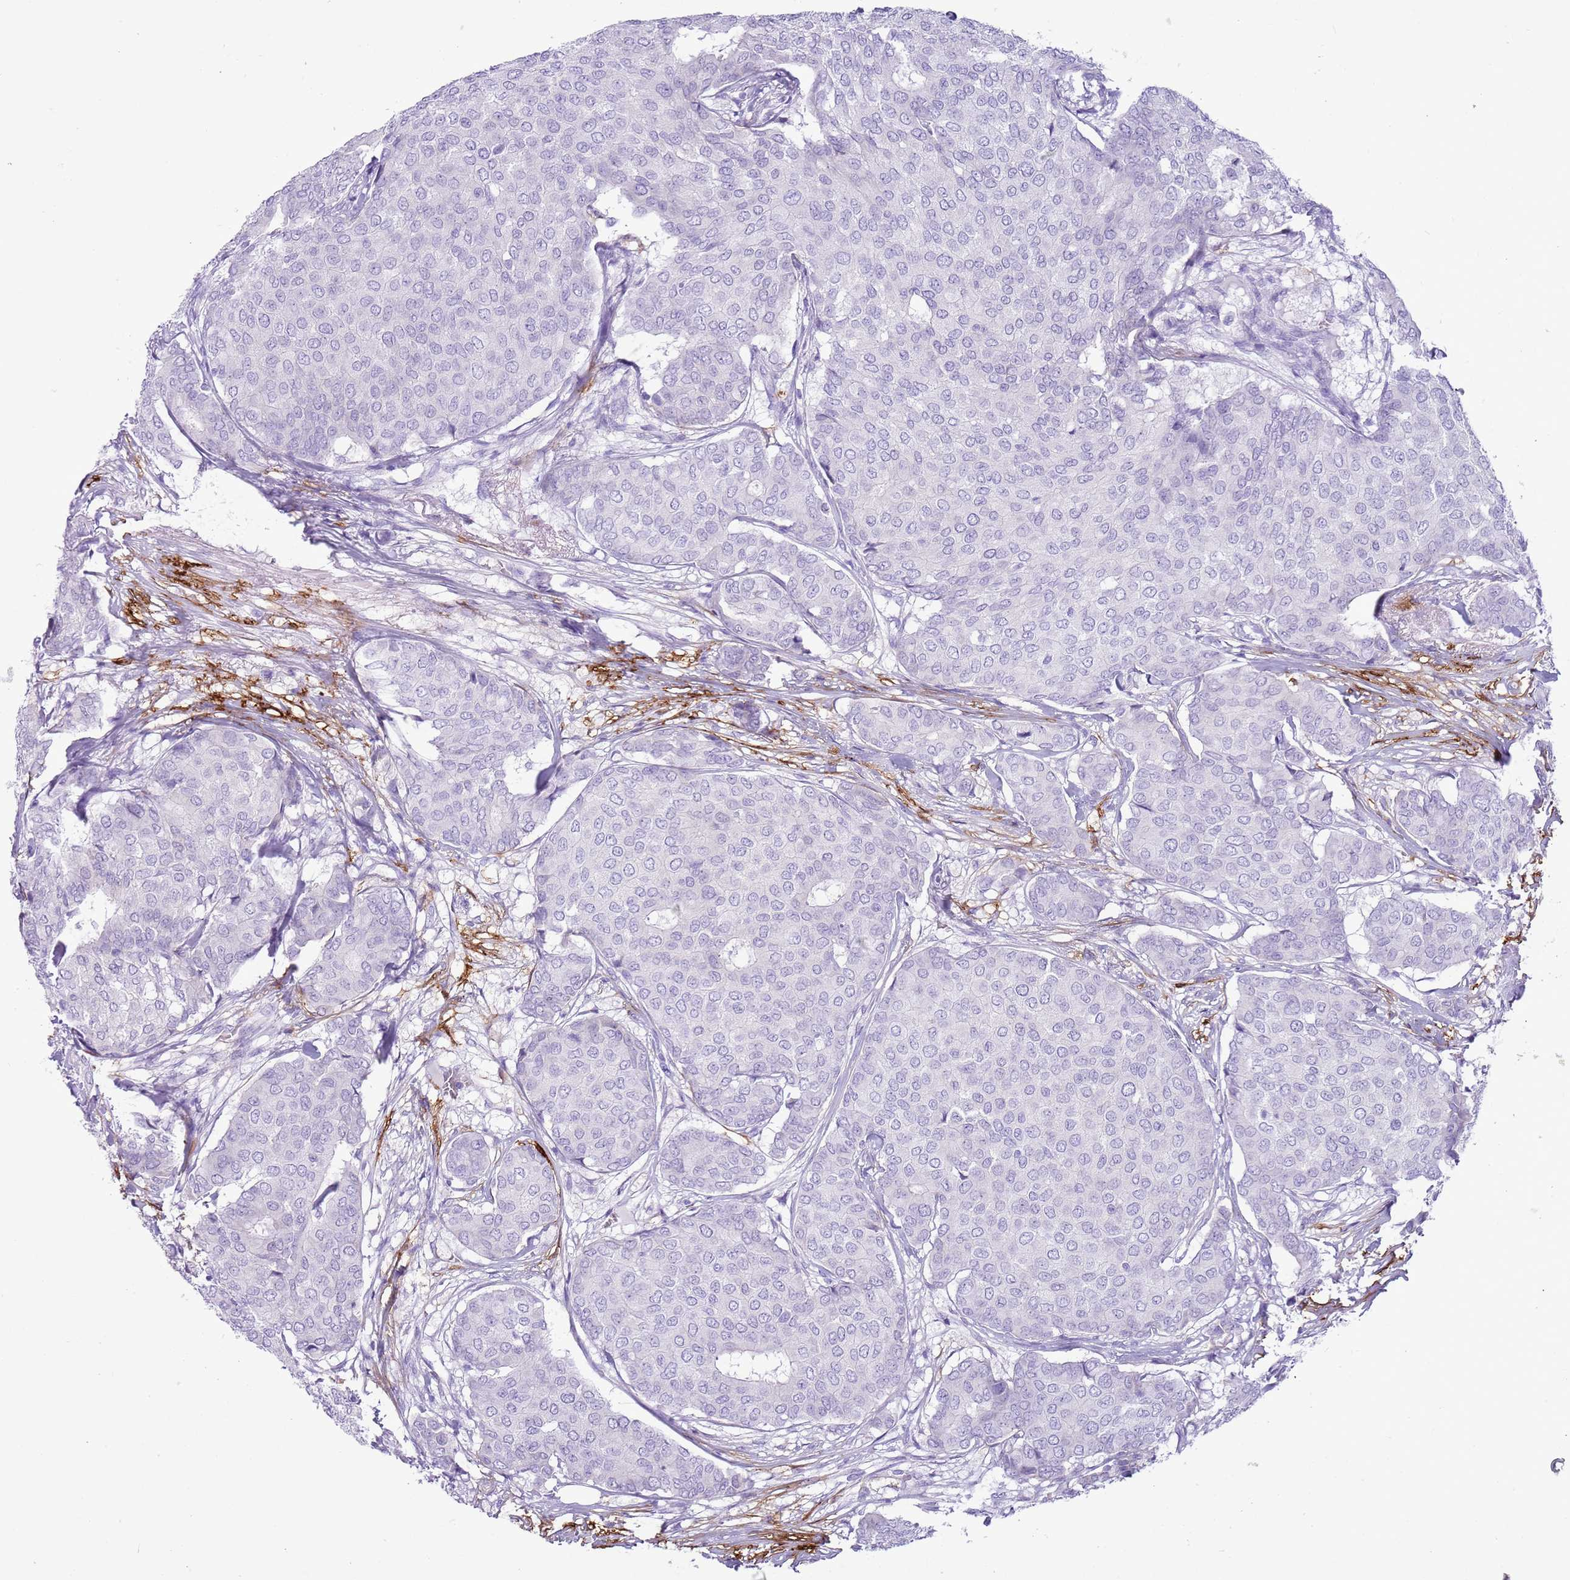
{"staining": {"intensity": "negative", "quantity": "none", "location": "none"}, "tissue": "breast cancer", "cell_type": "Tumor cells", "image_type": "cancer", "snomed": [{"axis": "morphology", "description": "Duct carcinoma"}, {"axis": "topography", "description": "Breast"}], "caption": "Immunohistochemistry micrograph of neoplastic tissue: human intraductal carcinoma (breast) stained with DAB (3,3'-diaminobenzidine) demonstrates no significant protein staining in tumor cells.", "gene": "CD177", "patient": {"sex": "female", "age": 75}}